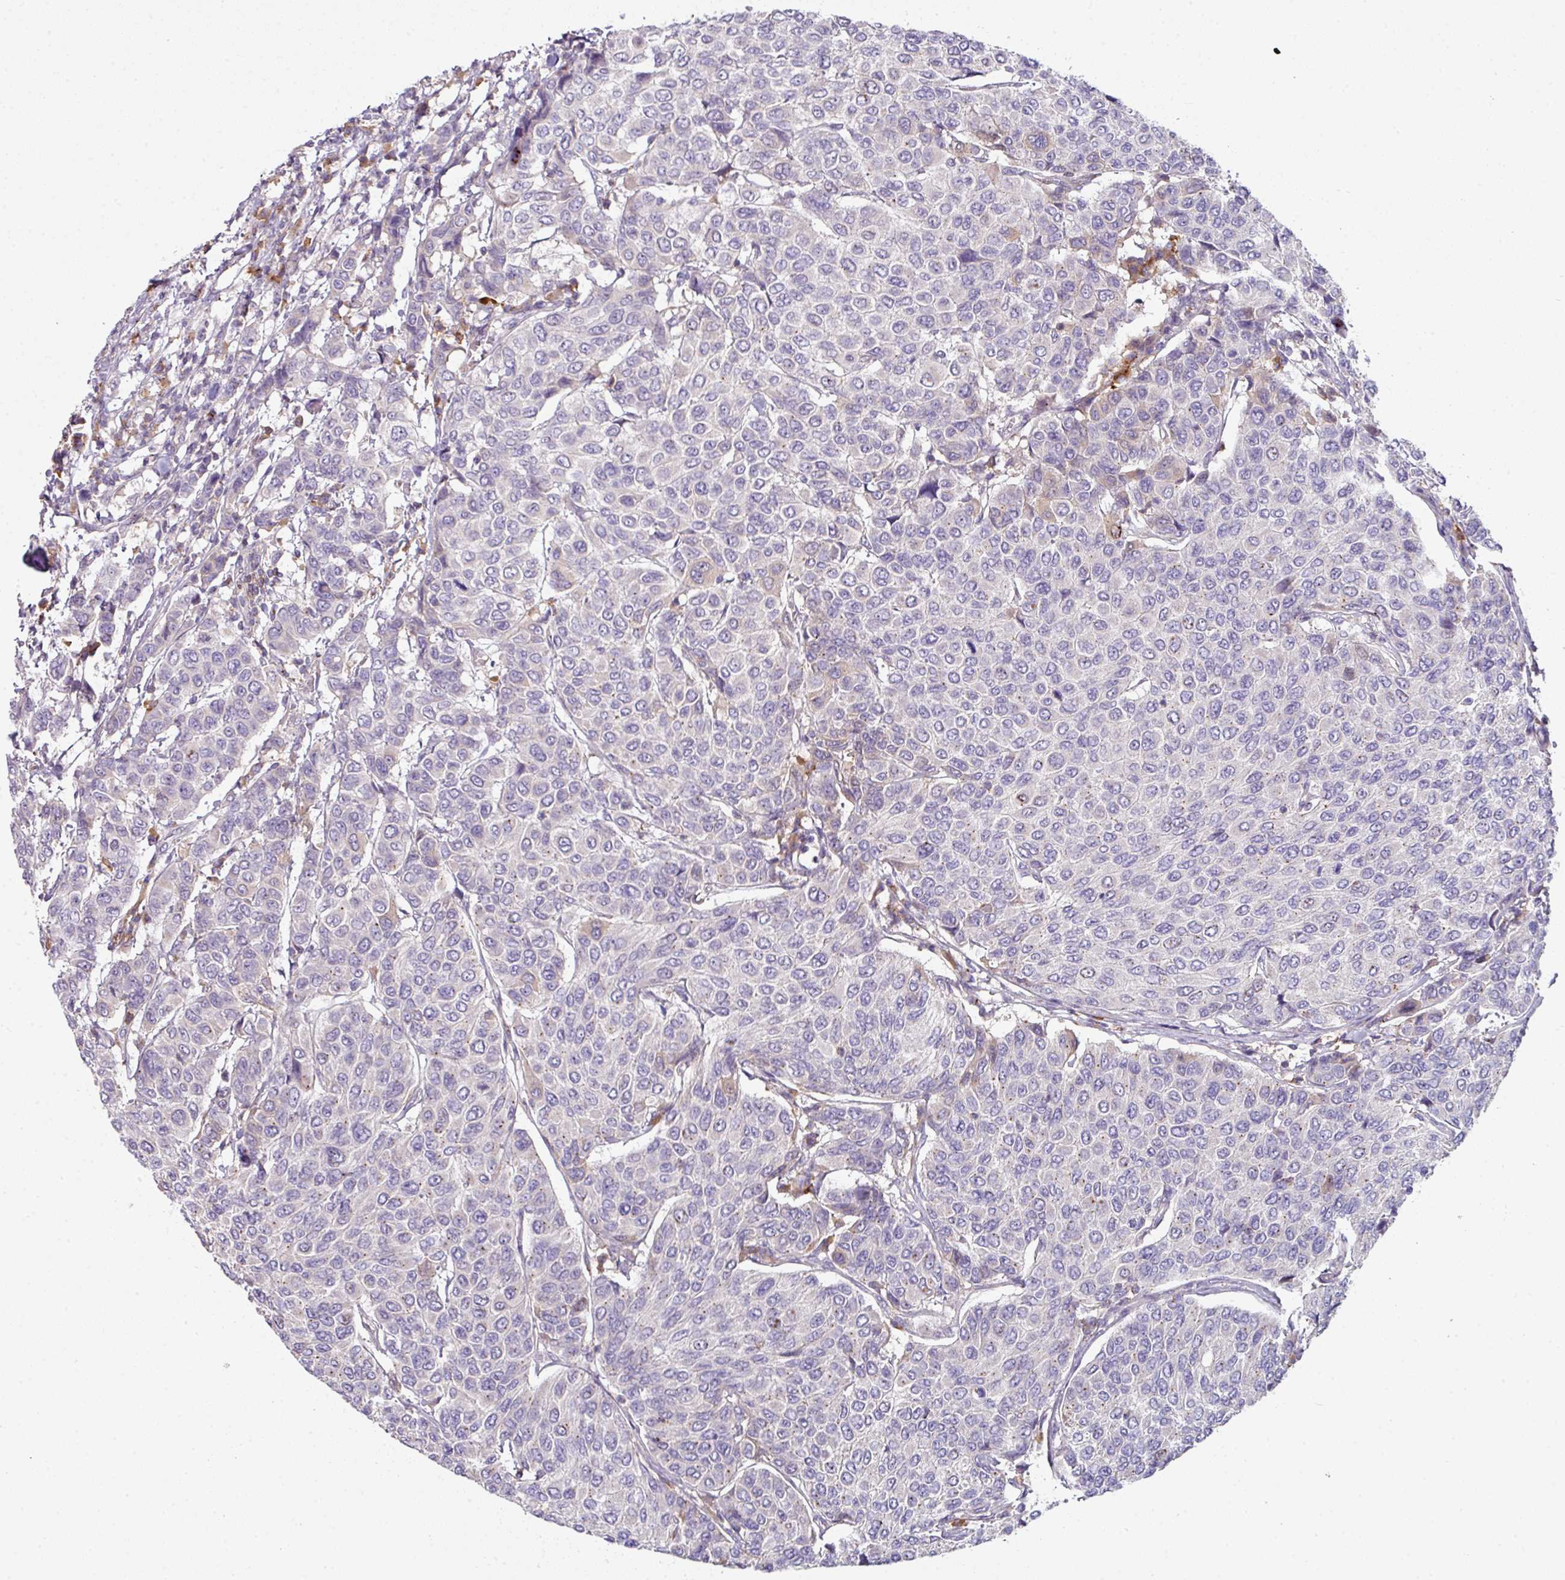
{"staining": {"intensity": "negative", "quantity": "none", "location": "none"}, "tissue": "breast cancer", "cell_type": "Tumor cells", "image_type": "cancer", "snomed": [{"axis": "morphology", "description": "Duct carcinoma"}, {"axis": "topography", "description": "Breast"}], "caption": "The photomicrograph shows no staining of tumor cells in invasive ductal carcinoma (breast).", "gene": "SLAMF6", "patient": {"sex": "female", "age": 55}}